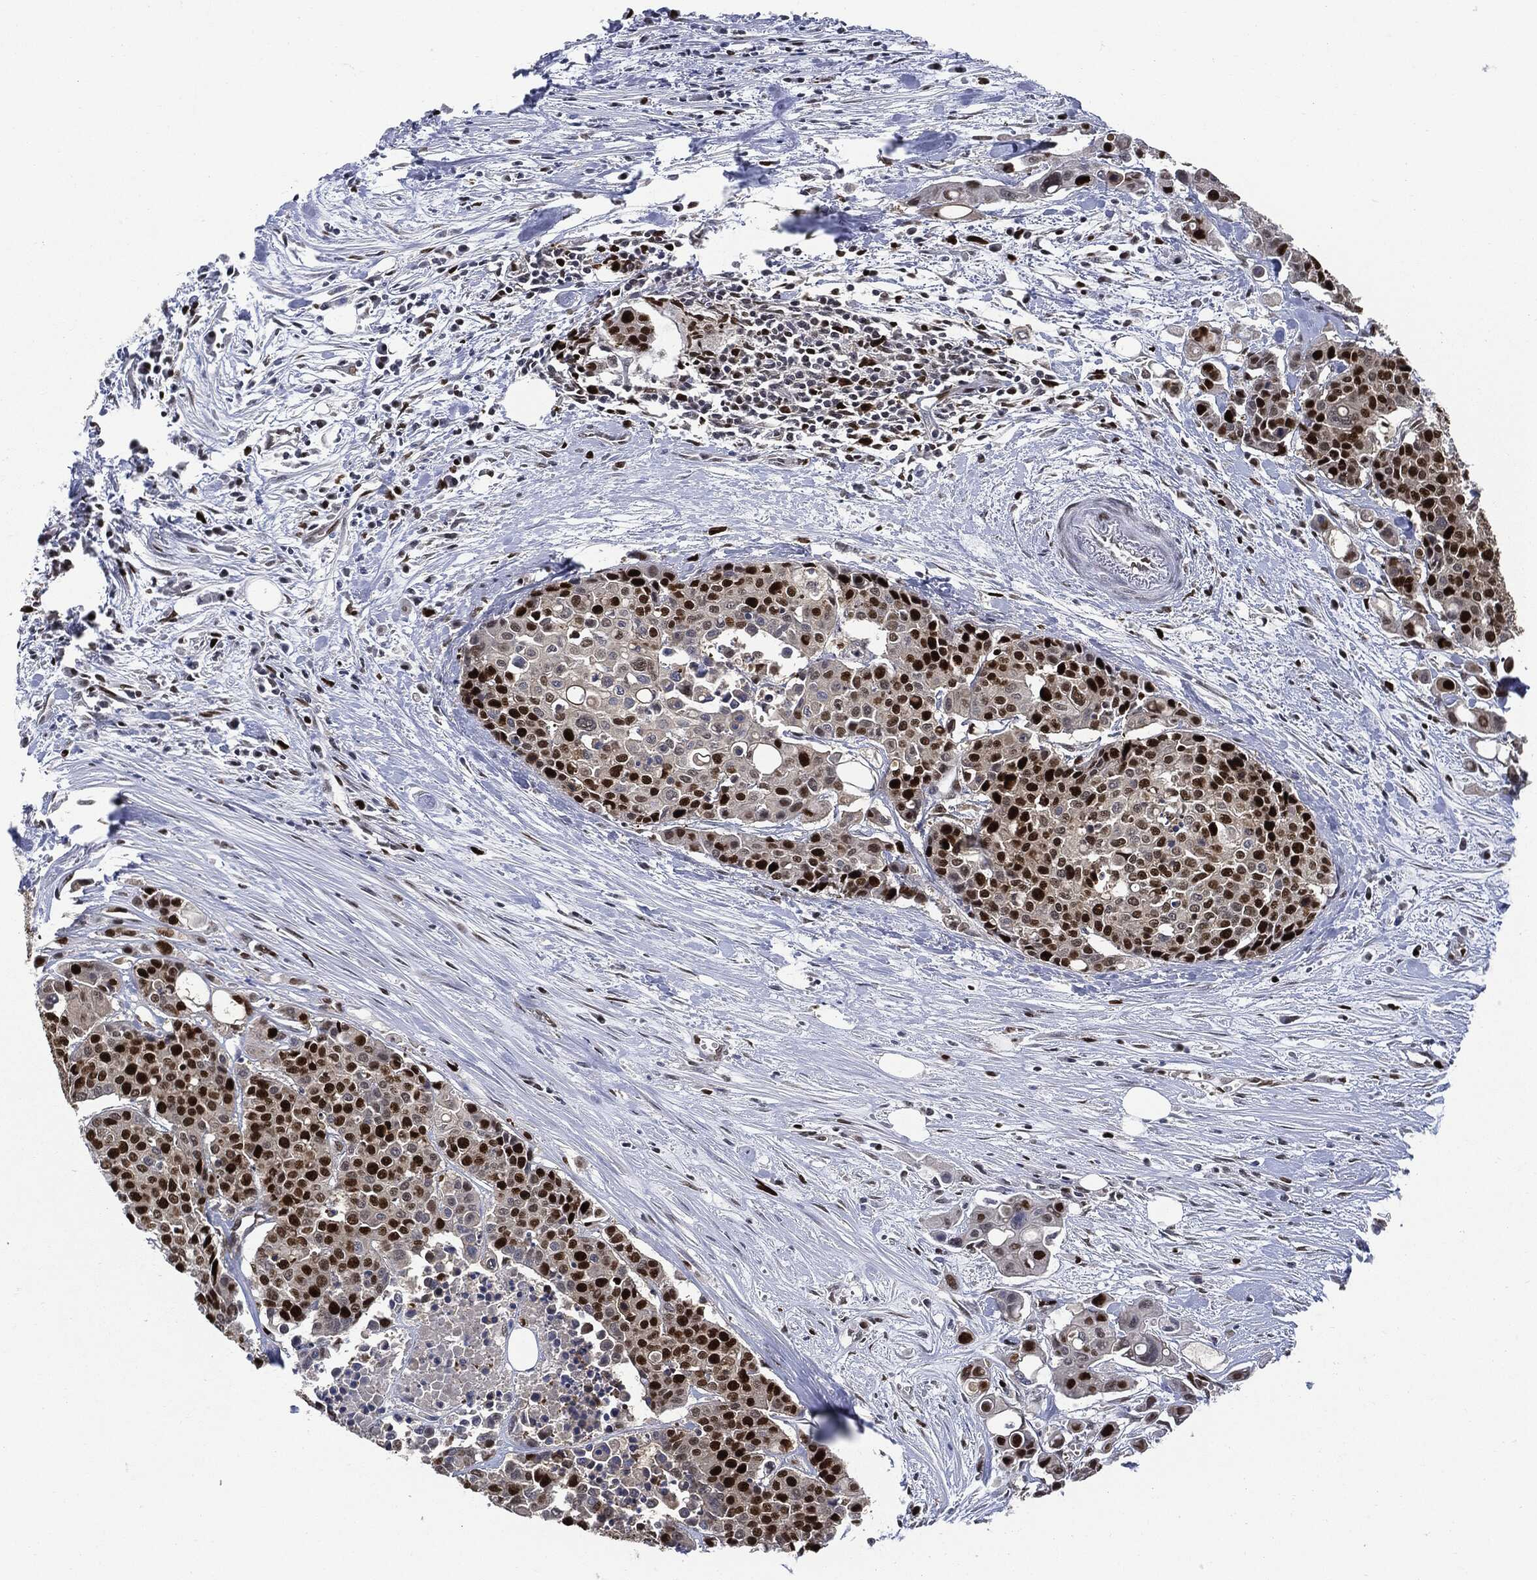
{"staining": {"intensity": "strong", "quantity": ">75%", "location": "nuclear"}, "tissue": "carcinoid", "cell_type": "Tumor cells", "image_type": "cancer", "snomed": [{"axis": "morphology", "description": "Carcinoid, malignant, NOS"}, {"axis": "topography", "description": "Colon"}], "caption": "Immunohistochemistry (IHC) (DAB) staining of carcinoid demonstrates strong nuclear protein expression in about >75% of tumor cells. (DAB IHC with brightfield microscopy, high magnification).", "gene": "PCNA", "patient": {"sex": "male", "age": 81}}